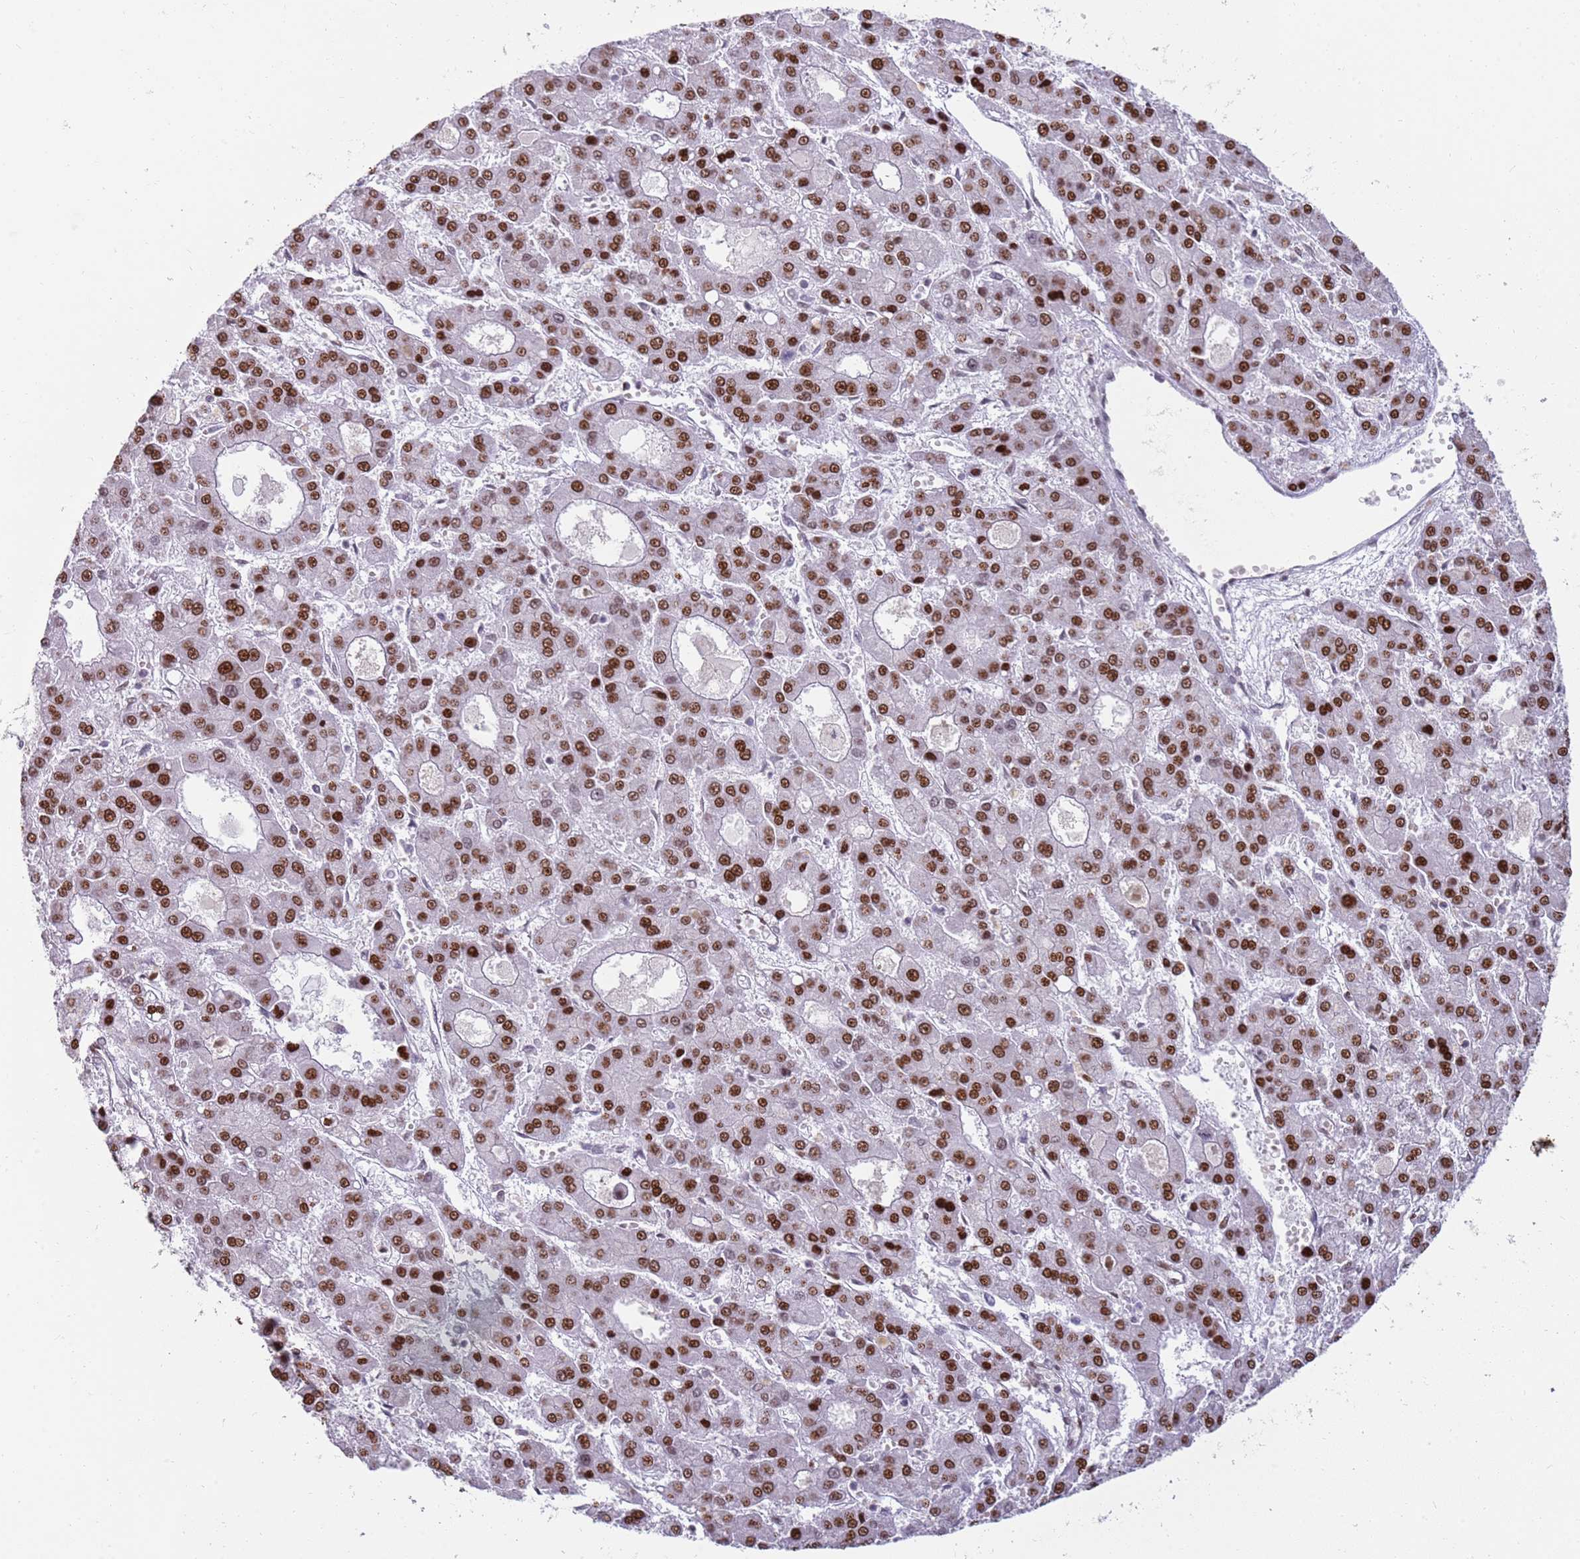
{"staining": {"intensity": "strong", "quantity": ">75%", "location": "nuclear"}, "tissue": "liver cancer", "cell_type": "Tumor cells", "image_type": "cancer", "snomed": [{"axis": "morphology", "description": "Carcinoma, Hepatocellular, NOS"}, {"axis": "topography", "description": "Liver"}], "caption": "A photomicrograph of liver cancer (hepatocellular carcinoma) stained for a protein displays strong nuclear brown staining in tumor cells.", "gene": "PHC2", "patient": {"sex": "male", "age": 70}}